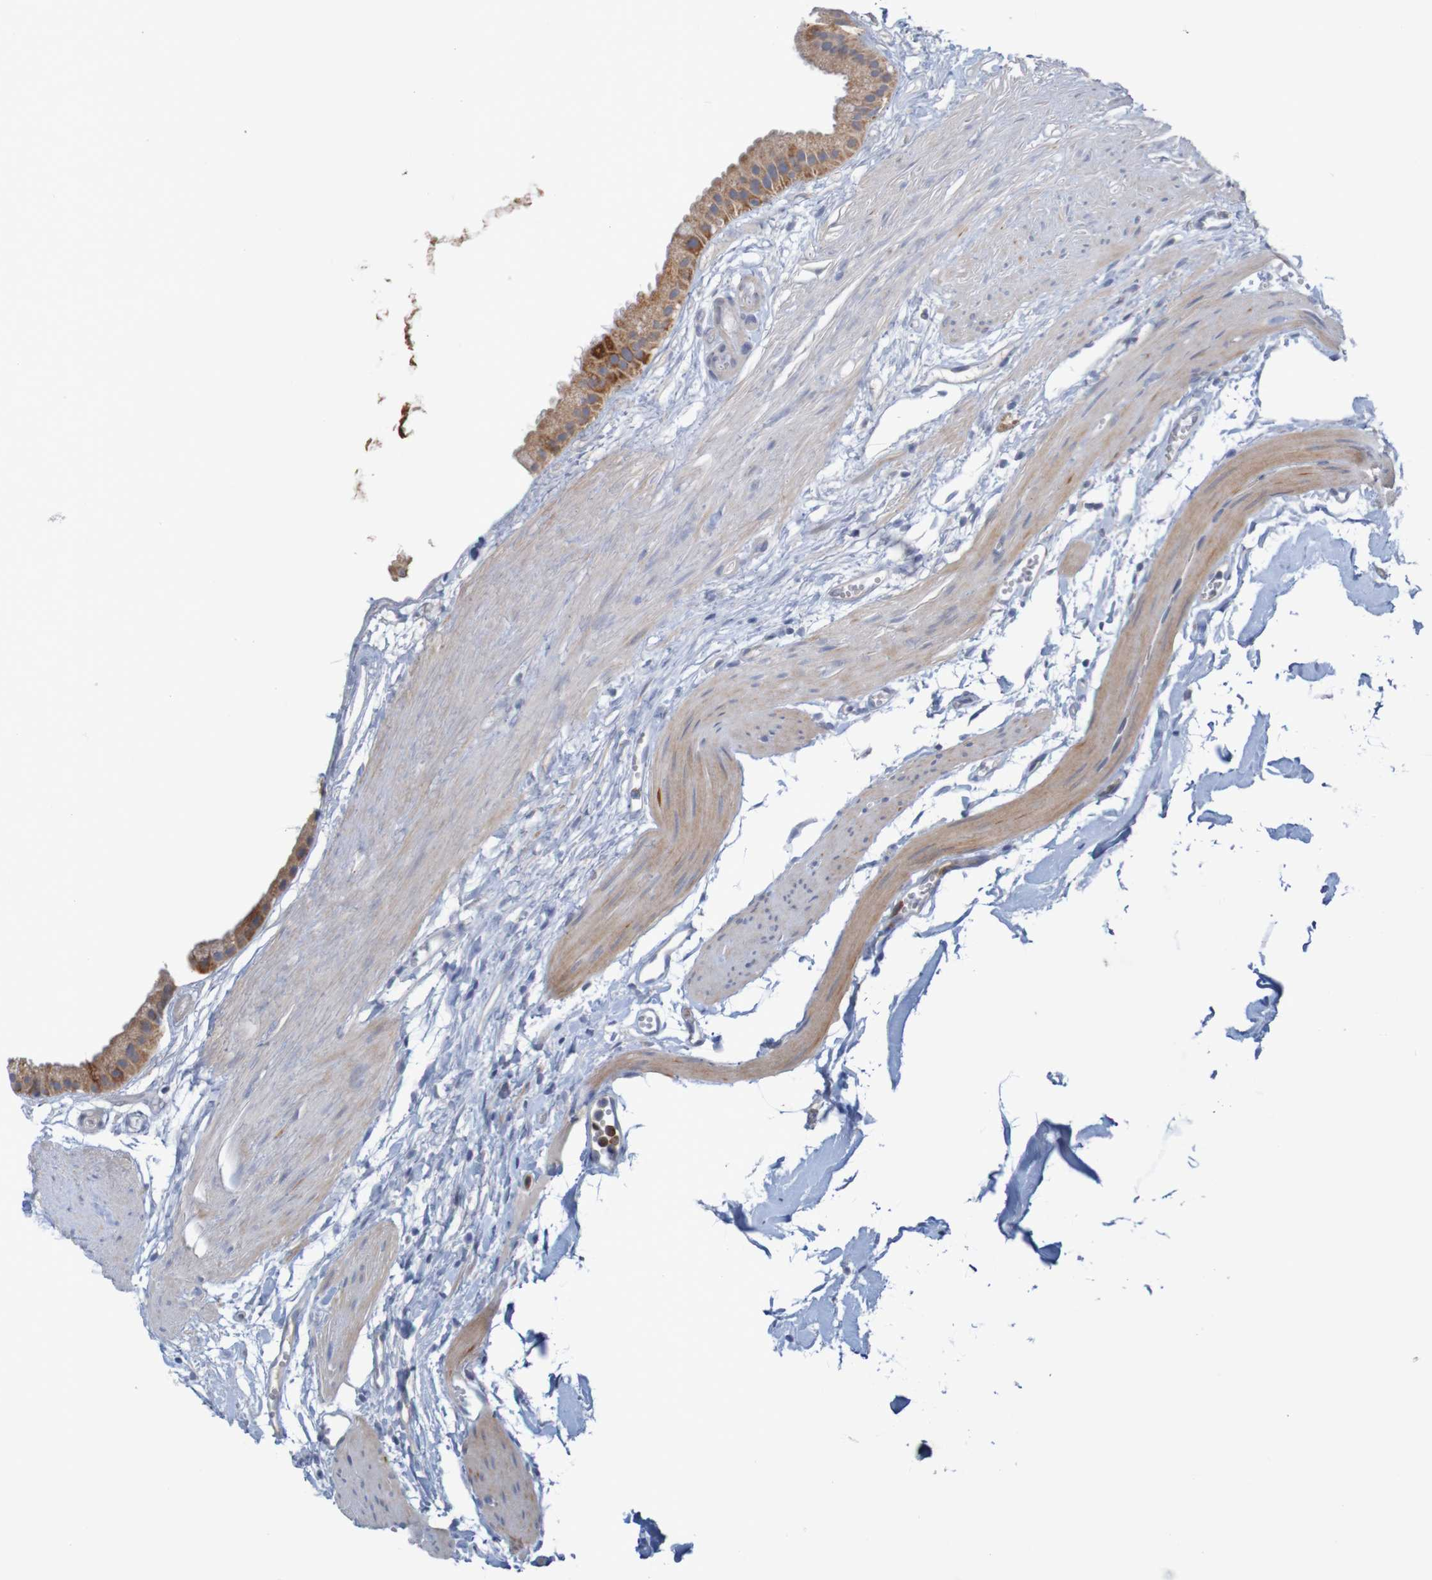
{"staining": {"intensity": "strong", "quantity": ">75%", "location": "cytoplasmic/membranous"}, "tissue": "gallbladder", "cell_type": "Glandular cells", "image_type": "normal", "snomed": [{"axis": "morphology", "description": "Normal tissue, NOS"}, {"axis": "topography", "description": "Gallbladder"}], "caption": "Glandular cells show high levels of strong cytoplasmic/membranous staining in about >75% of cells in normal human gallbladder.", "gene": "NAV2", "patient": {"sex": "female", "age": 64}}